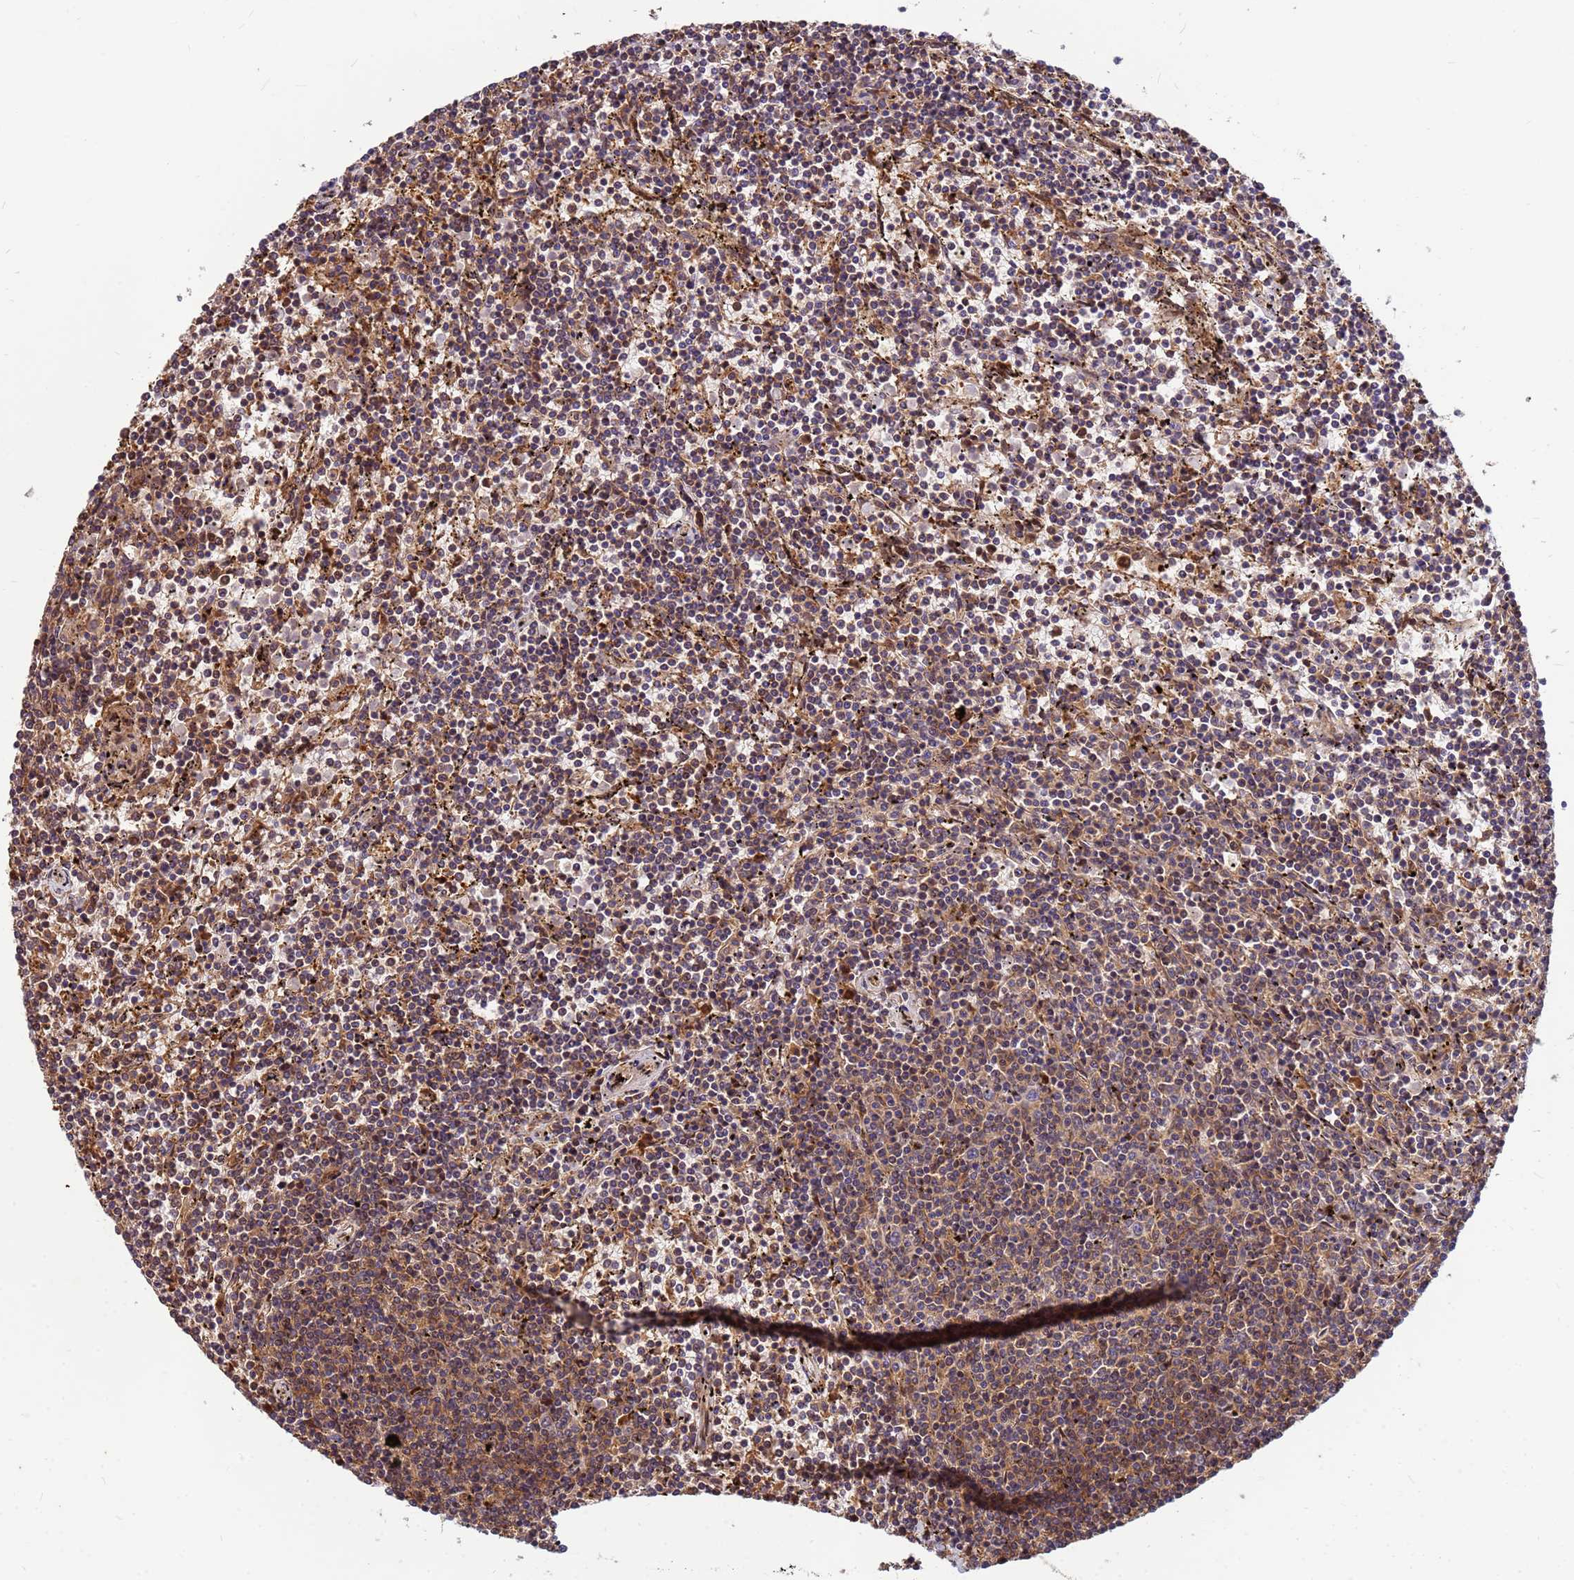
{"staining": {"intensity": "moderate", "quantity": ">75%", "location": "cytoplasmic/membranous"}, "tissue": "lymphoma", "cell_type": "Tumor cells", "image_type": "cancer", "snomed": [{"axis": "morphology", "description": "Malignant lymphoma, non-Hodgkin's type, Low grade"}, {"axis": "topography", "description": "Spleen"}], "caption": "Malignant lymphoma, non-Hodgkin's type (low-grade) stained with DAB (3,3'-diaminobenzidine) immunohistochemistry (IHC) exhibits medium levels of moderate cytoplasmic/membranous positivity in about >75% of tumor cells.", "gene": "DUS4L", "patient": {"sex": "female", "age": 50}}